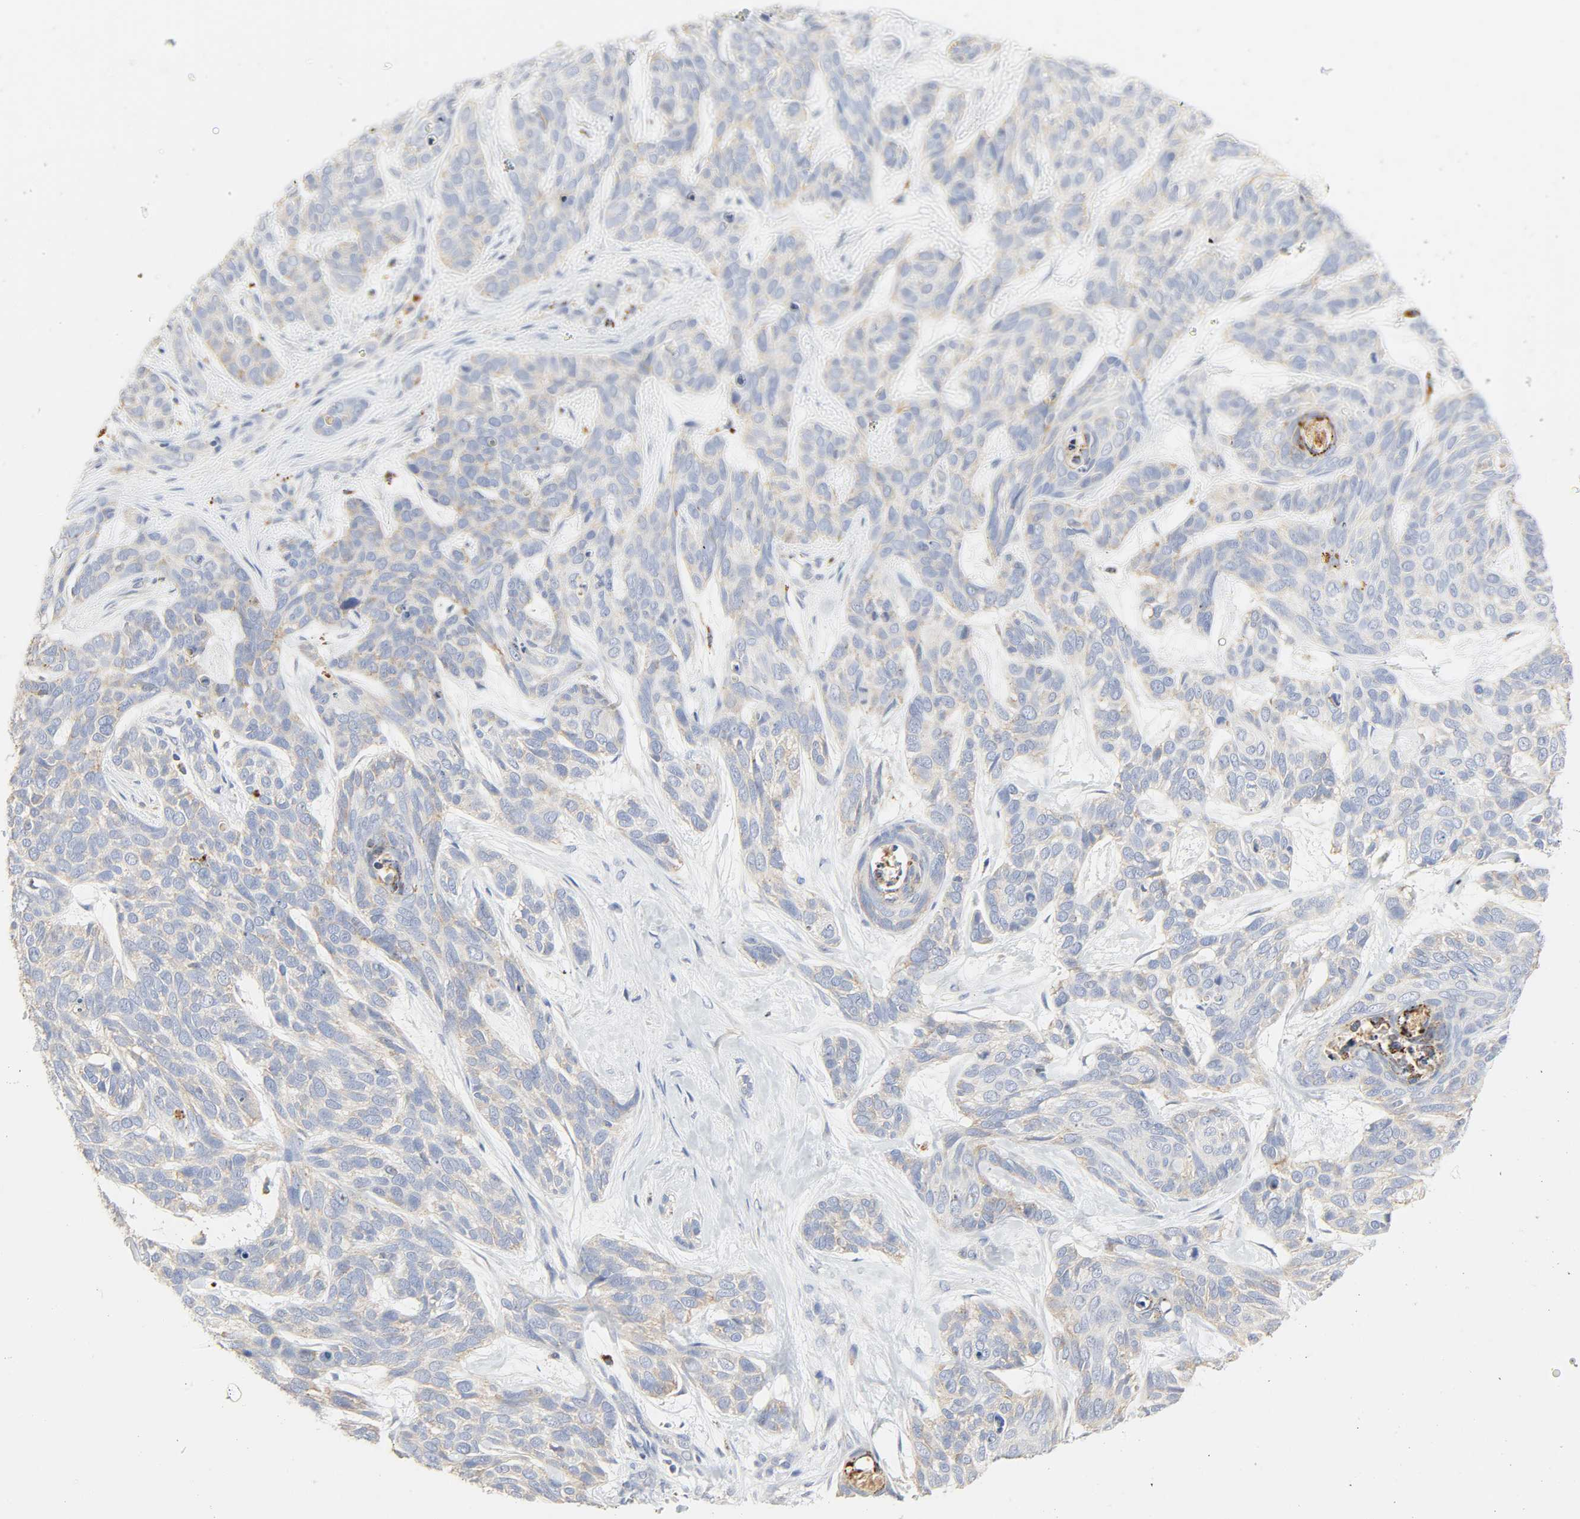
{"staining": {"intensity": "negative", "quantity": "none", "location": "none"}, "tissue": "skin cancer", "cell_type": "Tumor cells", "image_type": "cancer", "snomed": [{"axis": "morphology", "description": "Basal cell carcinoma"}, {"axis": "topography", "description": "Skin"}], "caption": "Human skin cancer (basal cell carcinoma) stained for a protein using immunohistochemistry (IHC) demonstrates no positivity in tumor cells.", "gene": "CAMK2A", "patient": {"sex": "male", "age": 87}}